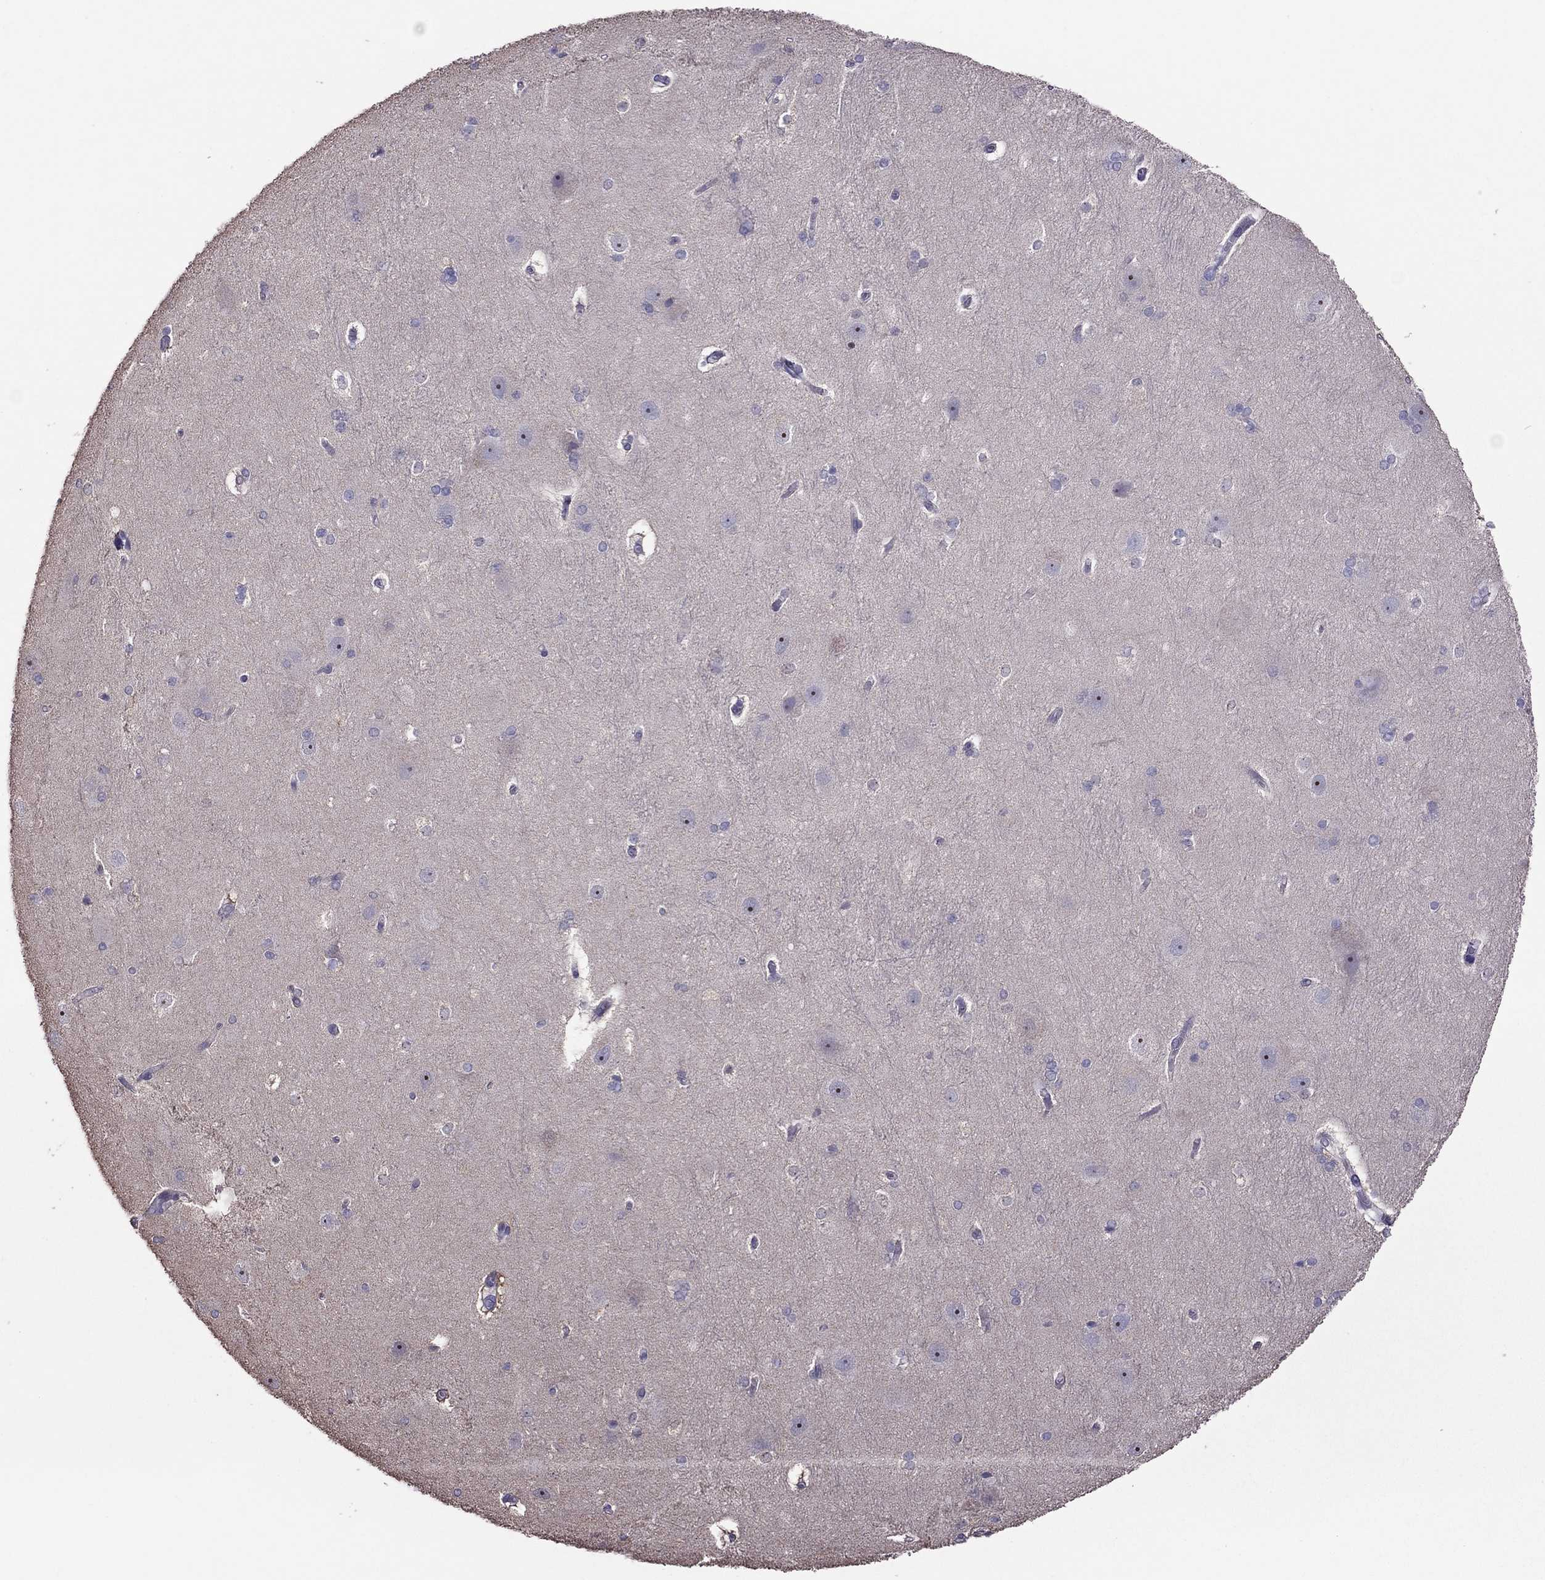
{"staining": {"intensity": "negative", "quantity": "none", "location": "none"}, "tissue": "hippocampus", "cell_type": "Glial cells", "image_type": "normal", "snomed": [{"axis": "morphology", "description": "Normal tissue, NOS"}, {"axis": "topography", "description": "Cerebral cortex"}, {"axis": "topography", "description": "Hippocampus"}], "caption": "An immunohistochemistry (IHC) micrograph of unremarkable hippocampus is shown. There is no staining in glial cells of hippocampus.", "gene": "LRRC46", "patient": {"sex": "female", "age": 19}}